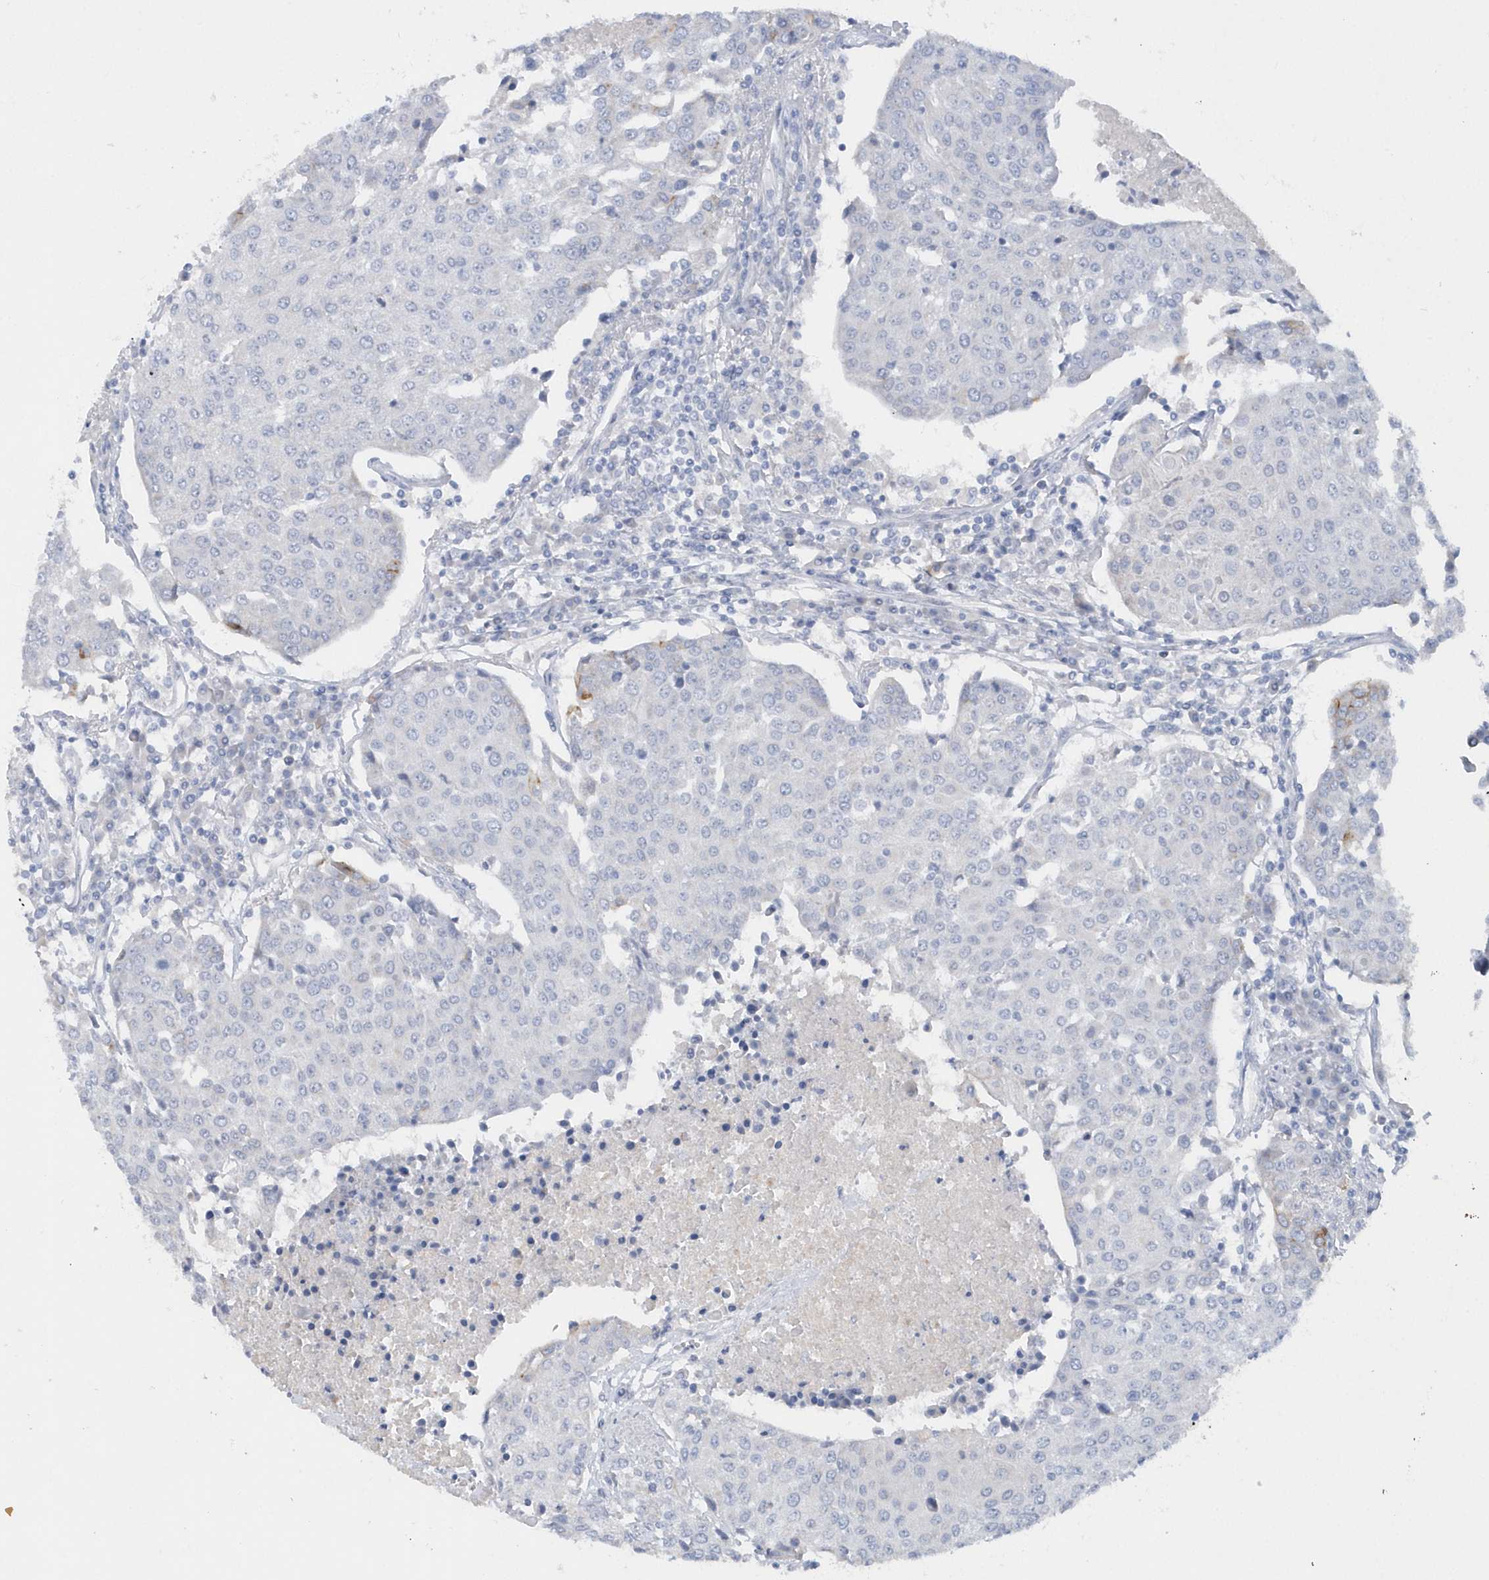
{"staining": {"intensity": "negative", "quantity": "none", "location": "none"}, "tissue": "urothelial cancer", "cell_type": "Tumor cells", "image_type": "cancer", "snomed": [{"axis": "morphology", "description": "Urothelial carcinoma, High grade"}, {"axis": "topography", "description": "Urinary bladder"}], "caption": "IHC image of urothelial cancer stained for a protein (brown), which demonstrates no expression in tumor cells.", "gene": "RPE", "patient": {"sex": "female", "age": 85}}